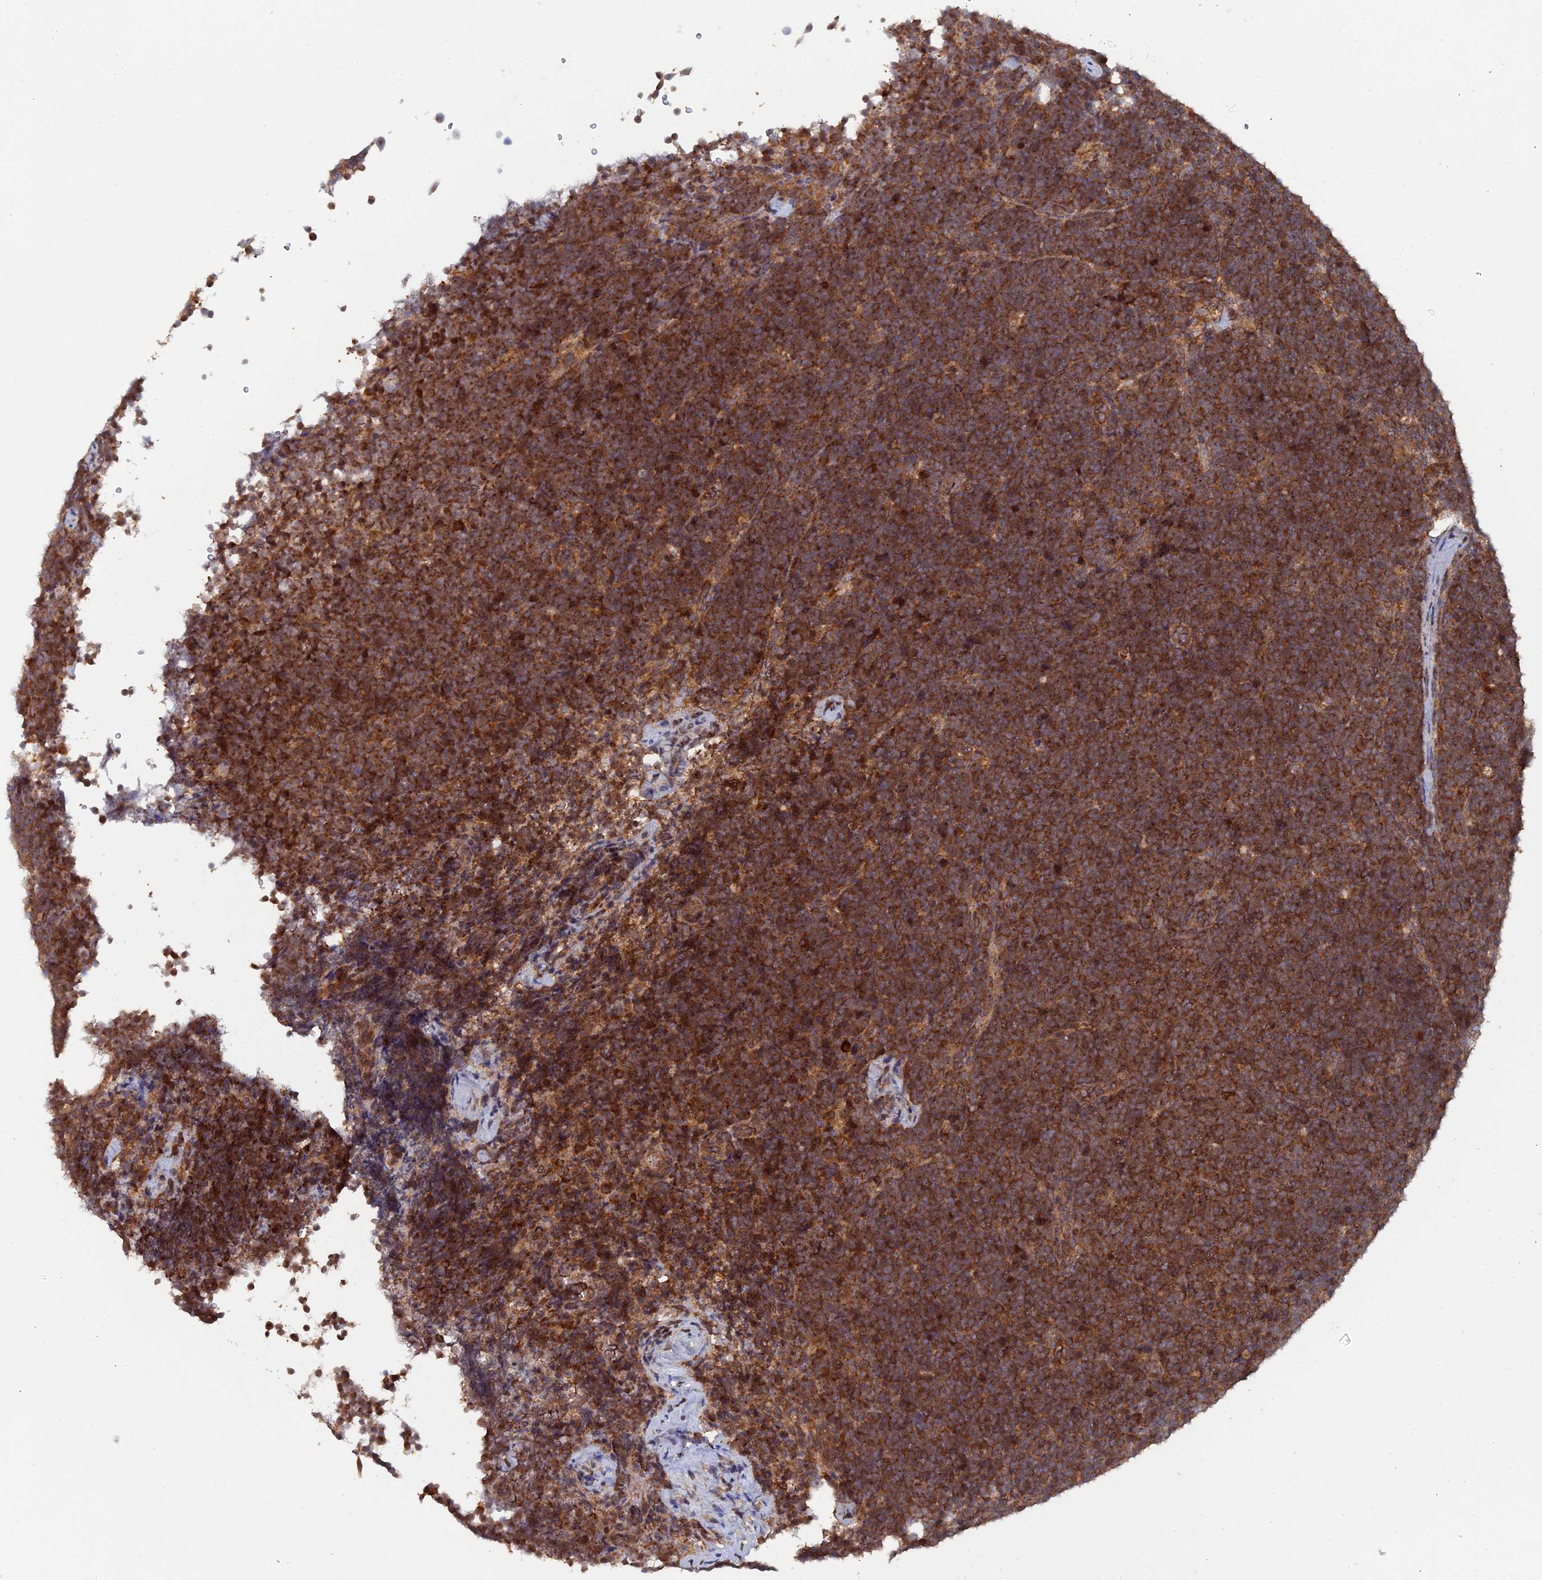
{"staining": {"intensity": "moderate", "quantity": ">75%", "location": "cytoplasmic/membranous"}, "tissue": "lymphoma", "cell_type": "Tumor cells", "image_type": "cancer", "snomed": [{"axis": "morphology", "description": "Malignant lymphoma, non-Hodgkin's type, High grade"}, {"axis": "topography", "description": "Lymph node"}], "caption": "Protein staining reveals moderate cytoplasmic/membranous positivity in about >75% of tumor cells in lymphoma. (IHC, brightfield microscopy, high magnification).", "gene": "RAB15", "patient": {"sex": "male", "age": 13}}